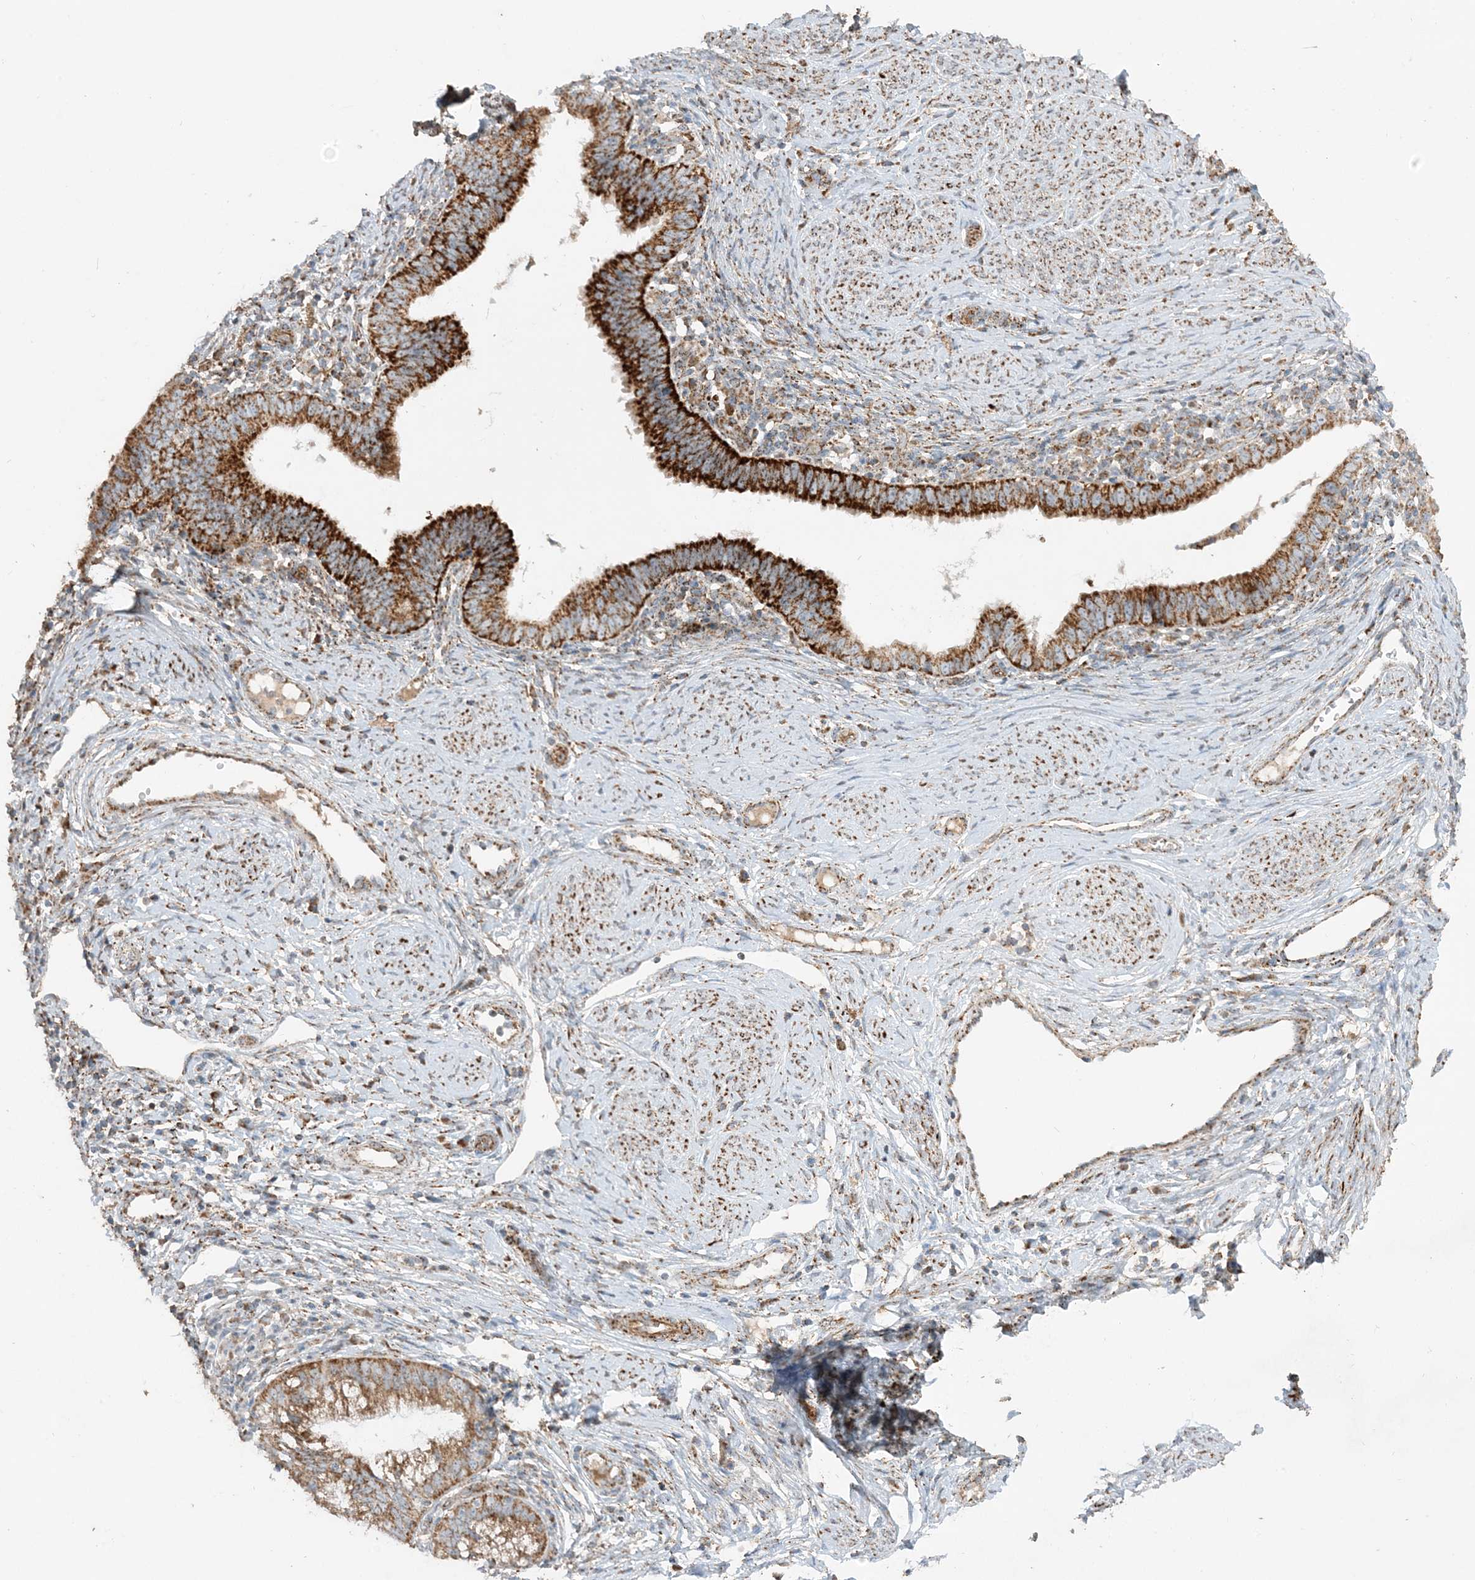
{"staining": {"intensity": "strong", "quantity": ">75%", "location": "cytoplasmic/membranous"}, "tissue": "cervical cancer", "cell_type": "Tumor cells", "image_type": "cancer", "snomed": [{"axis": "morphology", "description": "Adenocarcinoma, NOS"}, {"axis": "topography", "description": "Cervix"}], "caption": "IHC of human cervical adenocarcinoma reveals high levels of strong cytoplasmic/membranous expression in approximately >75% of tumor cells. Nuclei are stained in blue.", "gene": "NDUFAF3", "patient": {"sex": "female", "age": 36}}